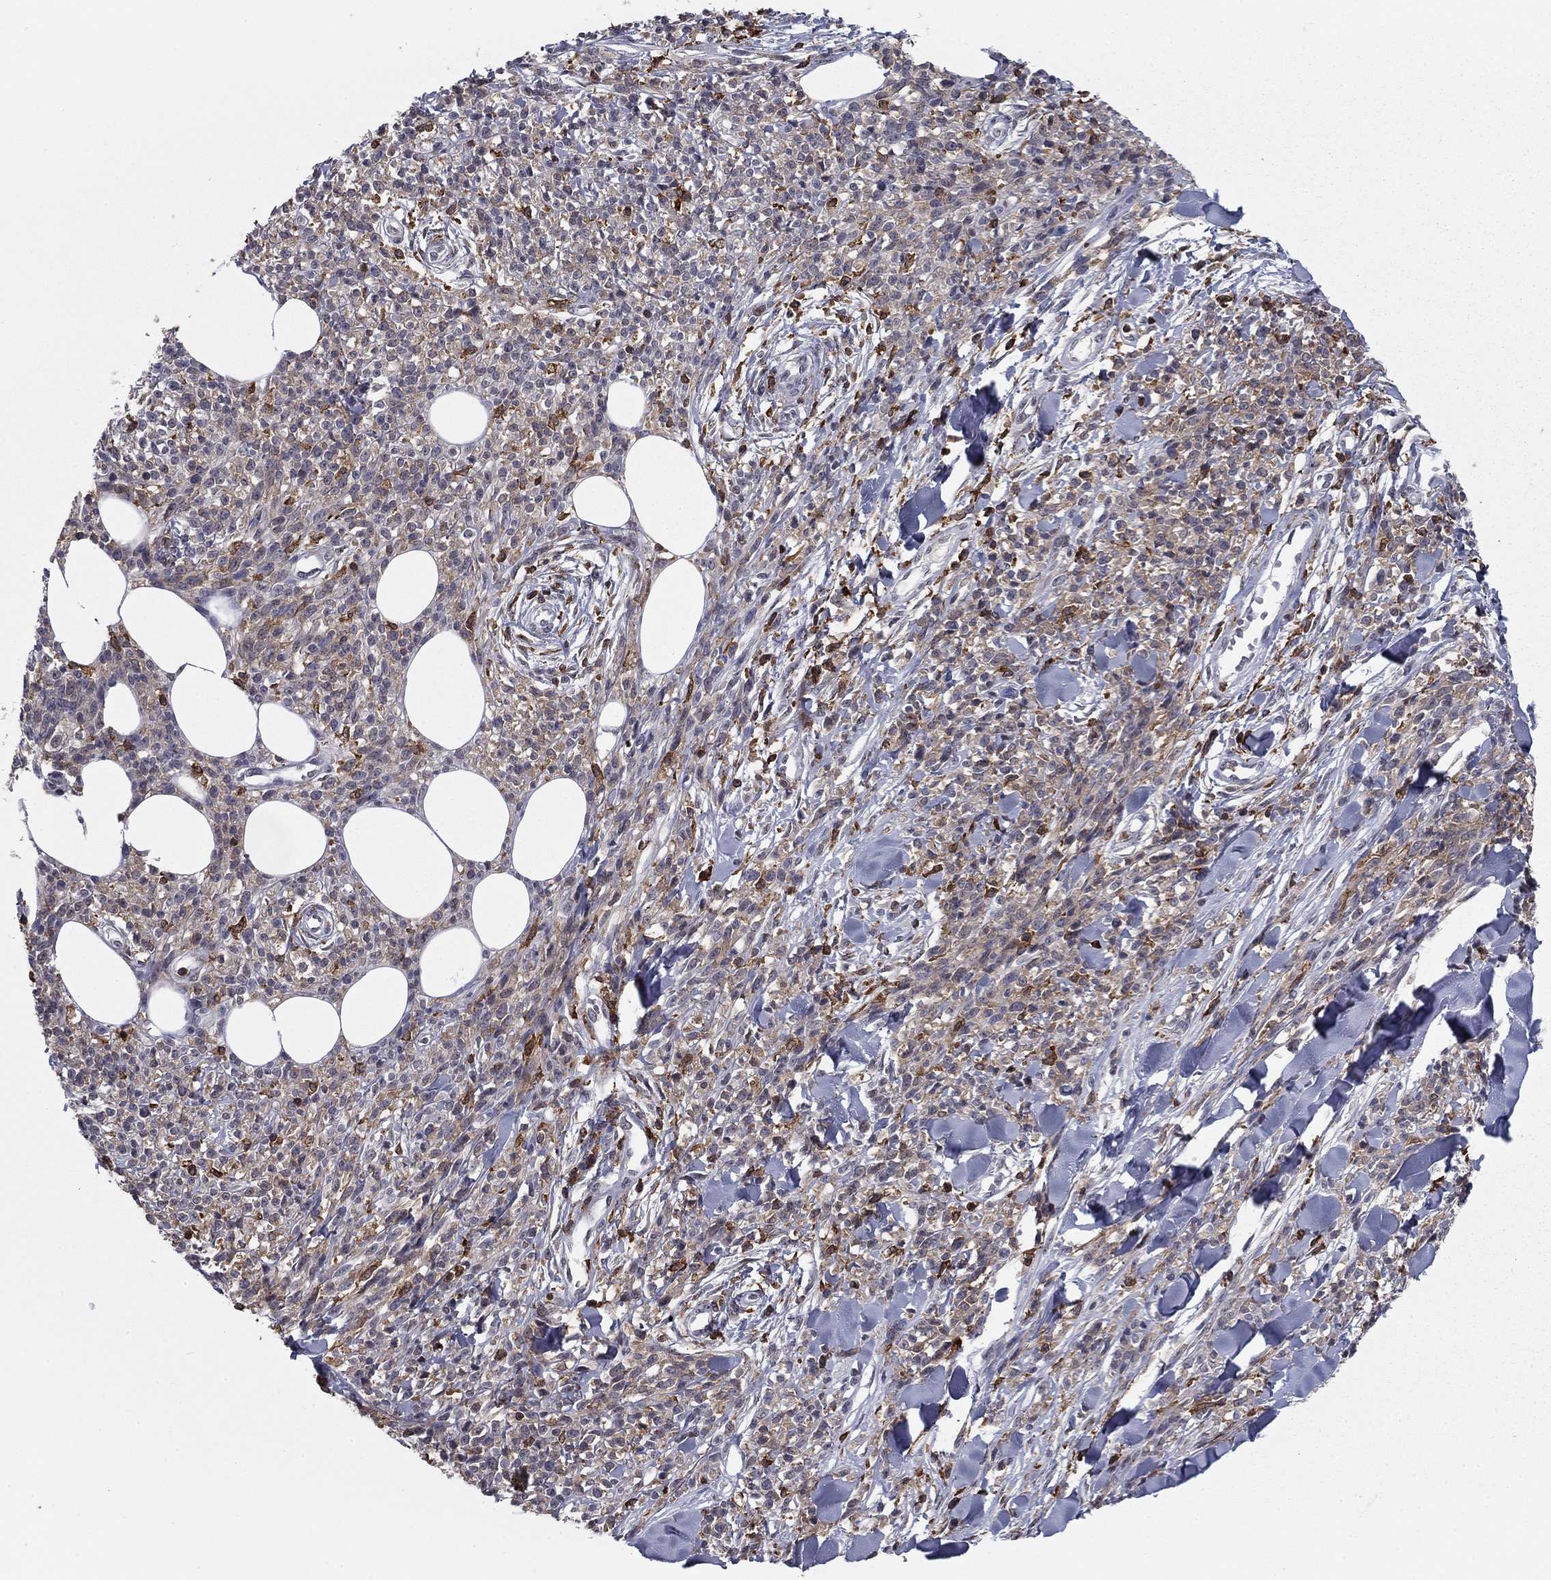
{"staining": {"intensity": "weak", "quantity": "<25%", "location": "cytoplasmic/membranous"}, "tissue": "melanoma", "cell_type": "Tumor cells", "image_type": "cancer", "snomed": [{"axis": "morphology", "description": "Malignant melanoma, NOS"}, {"axis": "topography", "description": "Skin"}, {"axis": "topography", "description": "Skin of trunk"}], "caption": "Tumor cells show no significant staining in malignant melanoma.", "gene": "PLCB2", "patient": {"sex": "male", "age": 74}}